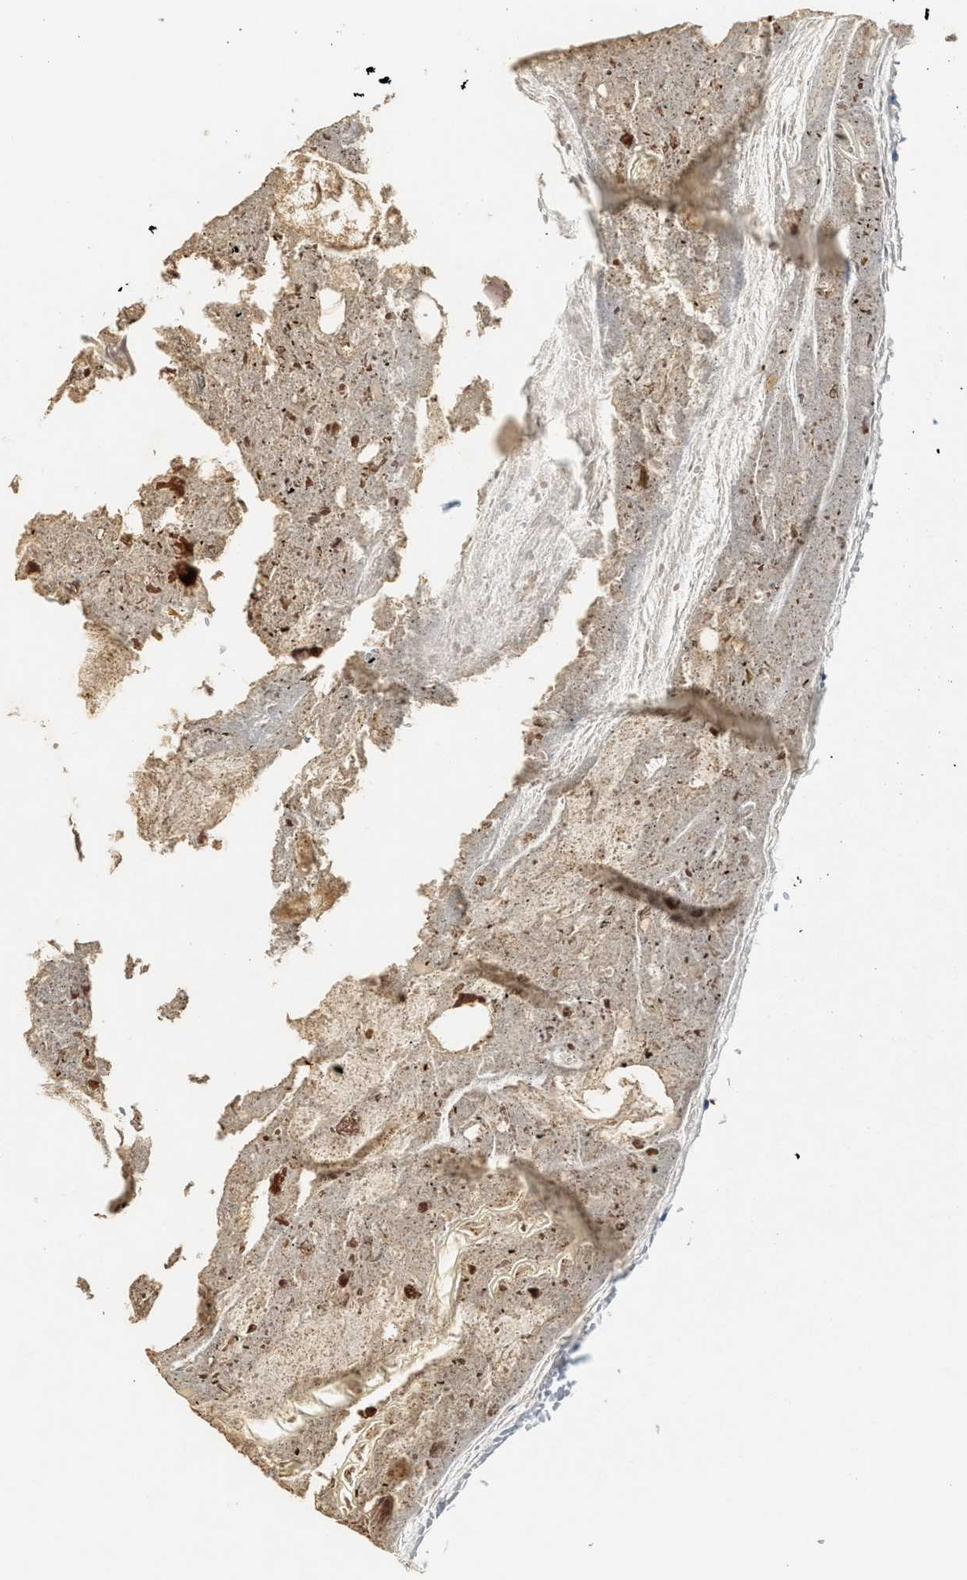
{"staining": {"intensity": "strong", "quantity": ">75%", "location": "cytoplasmic/membranous"}, "tissue": "appendix", "cell_type": "Glandular cells", "image_type": "normal", "snomed": [{"axis": "morphology", "description": "Normal tissue, NOS"}, {"axis": "topography", "description": "Appendix"}], "caption": "IHC staining of unremarkable appendix, which shows high levels of strong cytoplasmic/membranous positivity in about >75% of glandular cells indicating strong cytoplasmic/membranous protein positivity. The staining was performed using DAB (brown) for protein detection and nuclei were counterstained in hematoxylin (blue).", "gene": "AP2B1", "patient": {"sex": "female", "age": 10}}